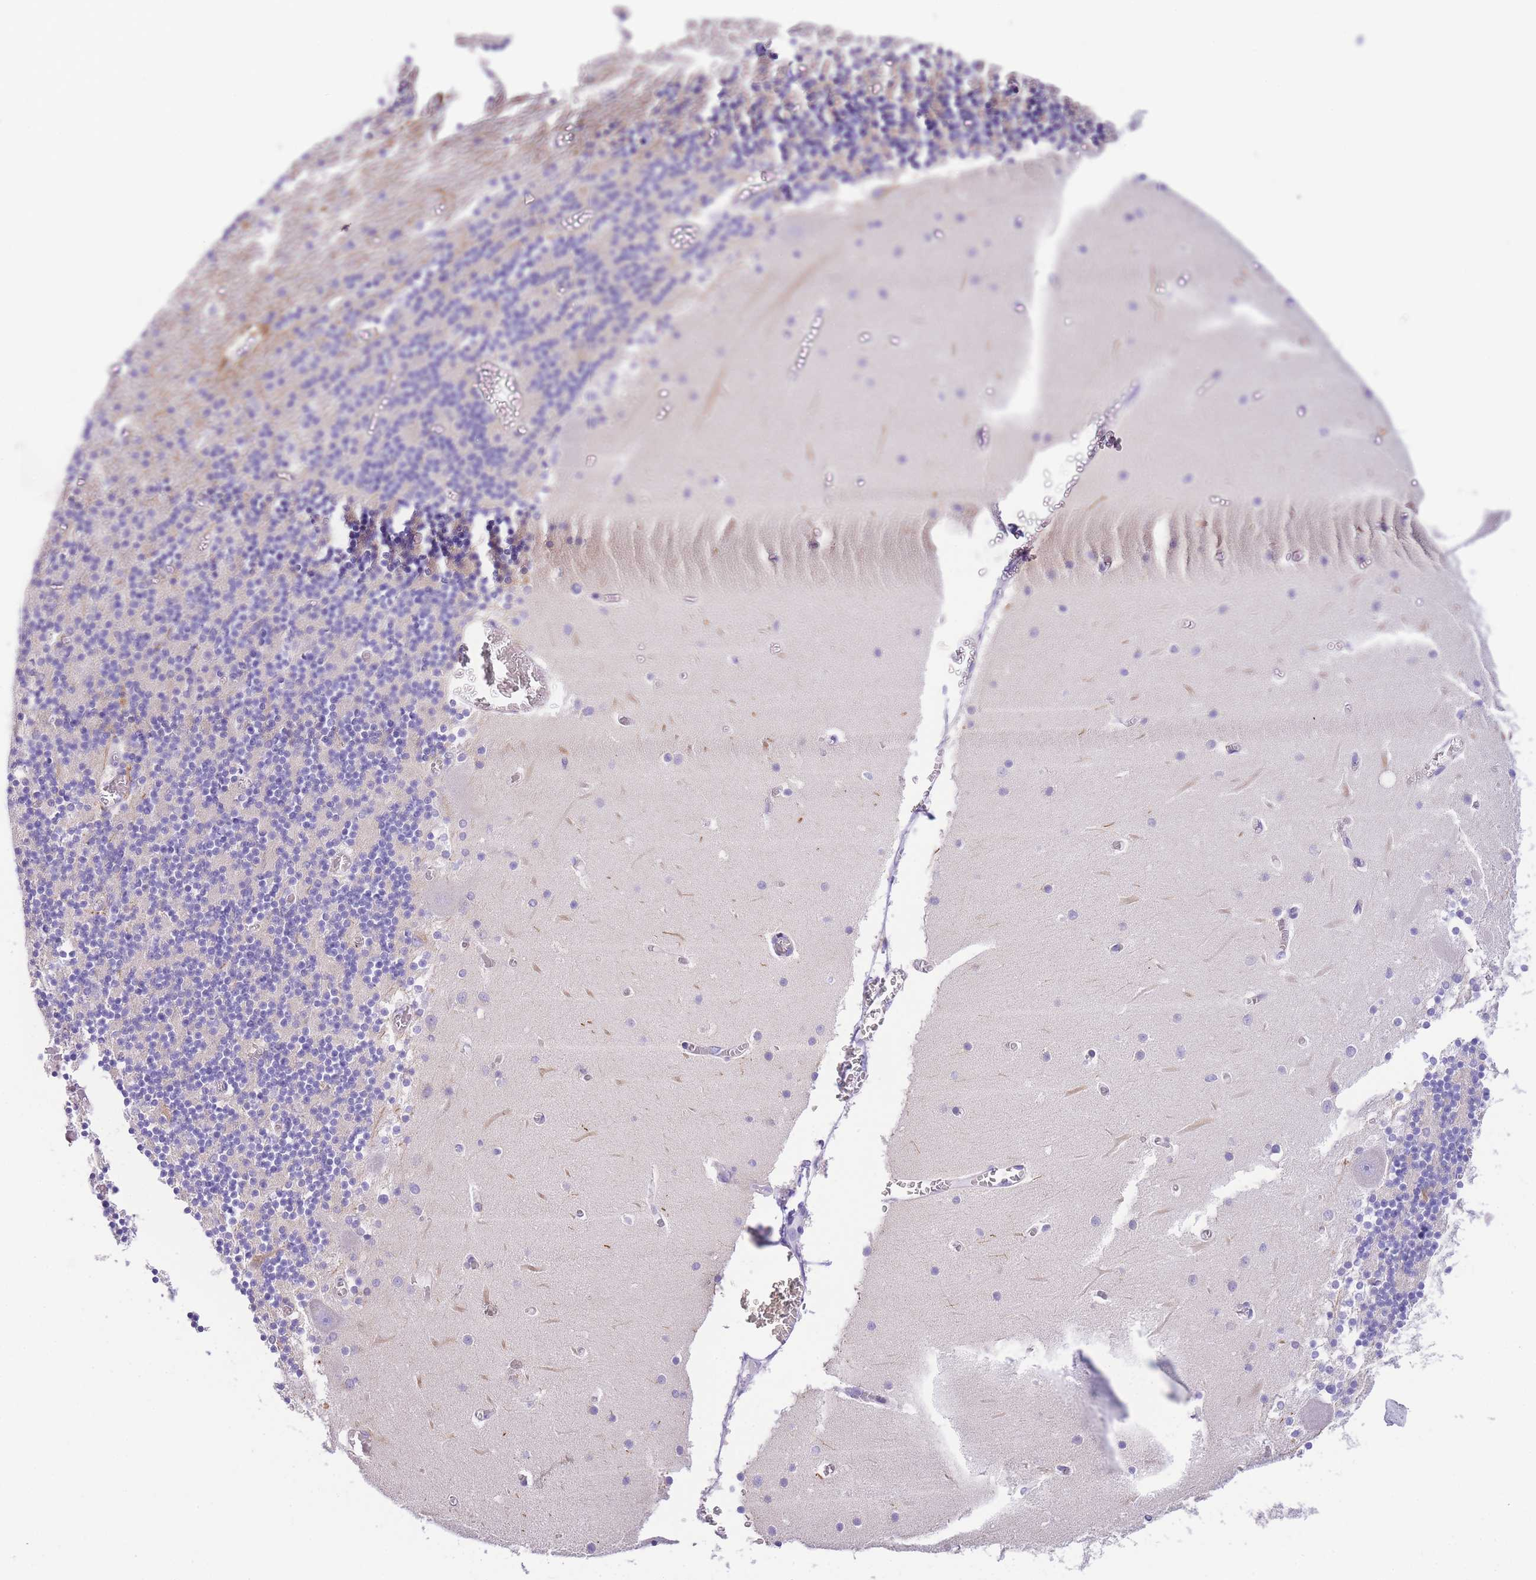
{"staining": {"intensity": "negative", "quantity": "none", "location": "none"}, "tissue": "cerebellum", "cell_type": "Cells in granular layer", "image_type": "normal", "snomed": [{"axis": "morphology", "description": "Normal tissue, NOS"}, {"axis": "topography", "description": "Cerebellum"}], "caption": "IHC of benign human cerebellum reveals no expression in cells in granular layer.", "gene": "EPN2", "patient": {"sex": "female", "age": 28}}